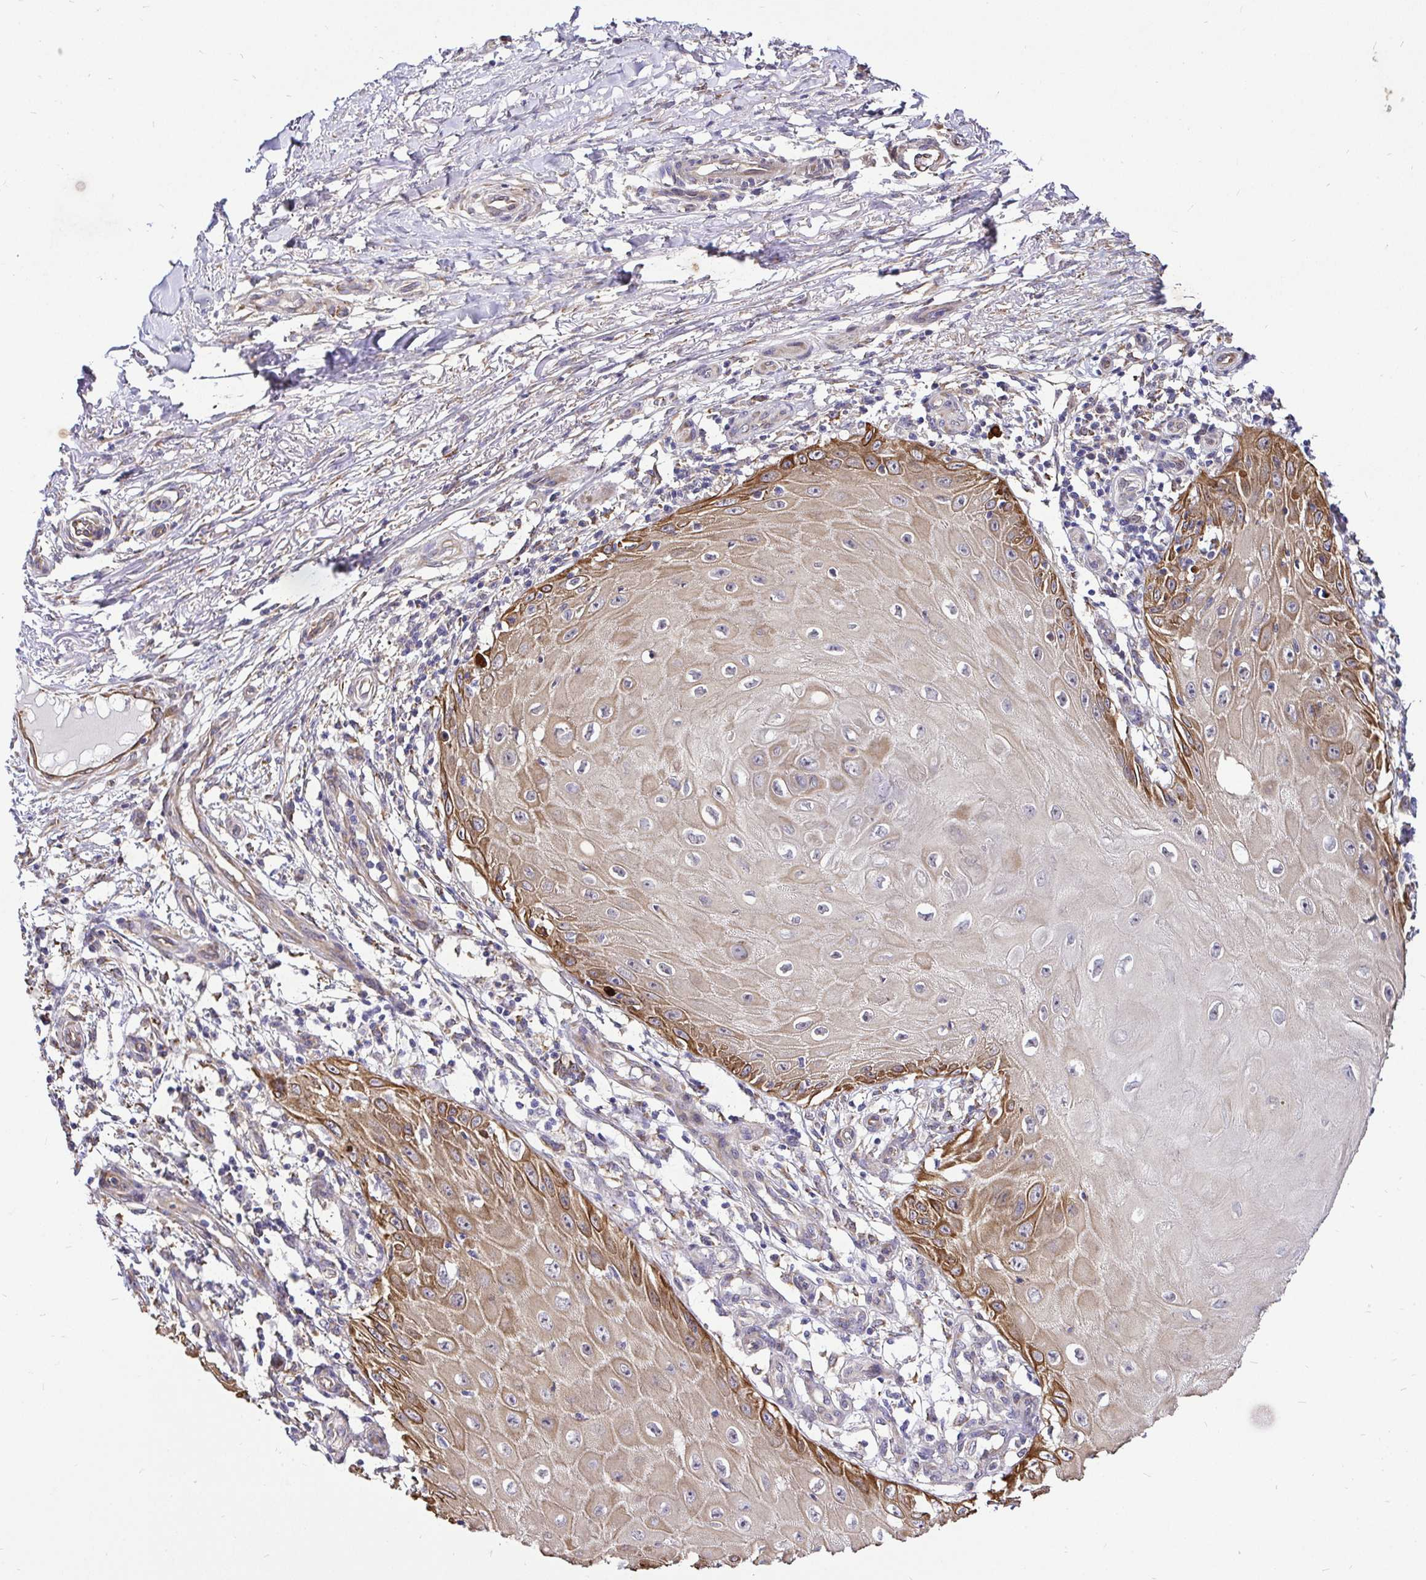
{"staining": {"intensity": "moderate", "quantity": "<25%", "location": "cytoplasmic/membranous"}, "tissue": "skin cancer", "cell_type": "Tumor cells", "image_type": "cancer", "snomed": [{"axis": "morphology", "description": "Squamous cell carcinoma, NOS"}, {"axis": "topography", "description": "Skin"}], "caption": "Brown immunohistochemical staining in human skin squamous cell carcinoma demonstrates moderate cytoplasmic/membranous expression in approximately <25% of tumor cells.", "gene": "CCDC122", "patient": {"sex": "female", "age": 77}}